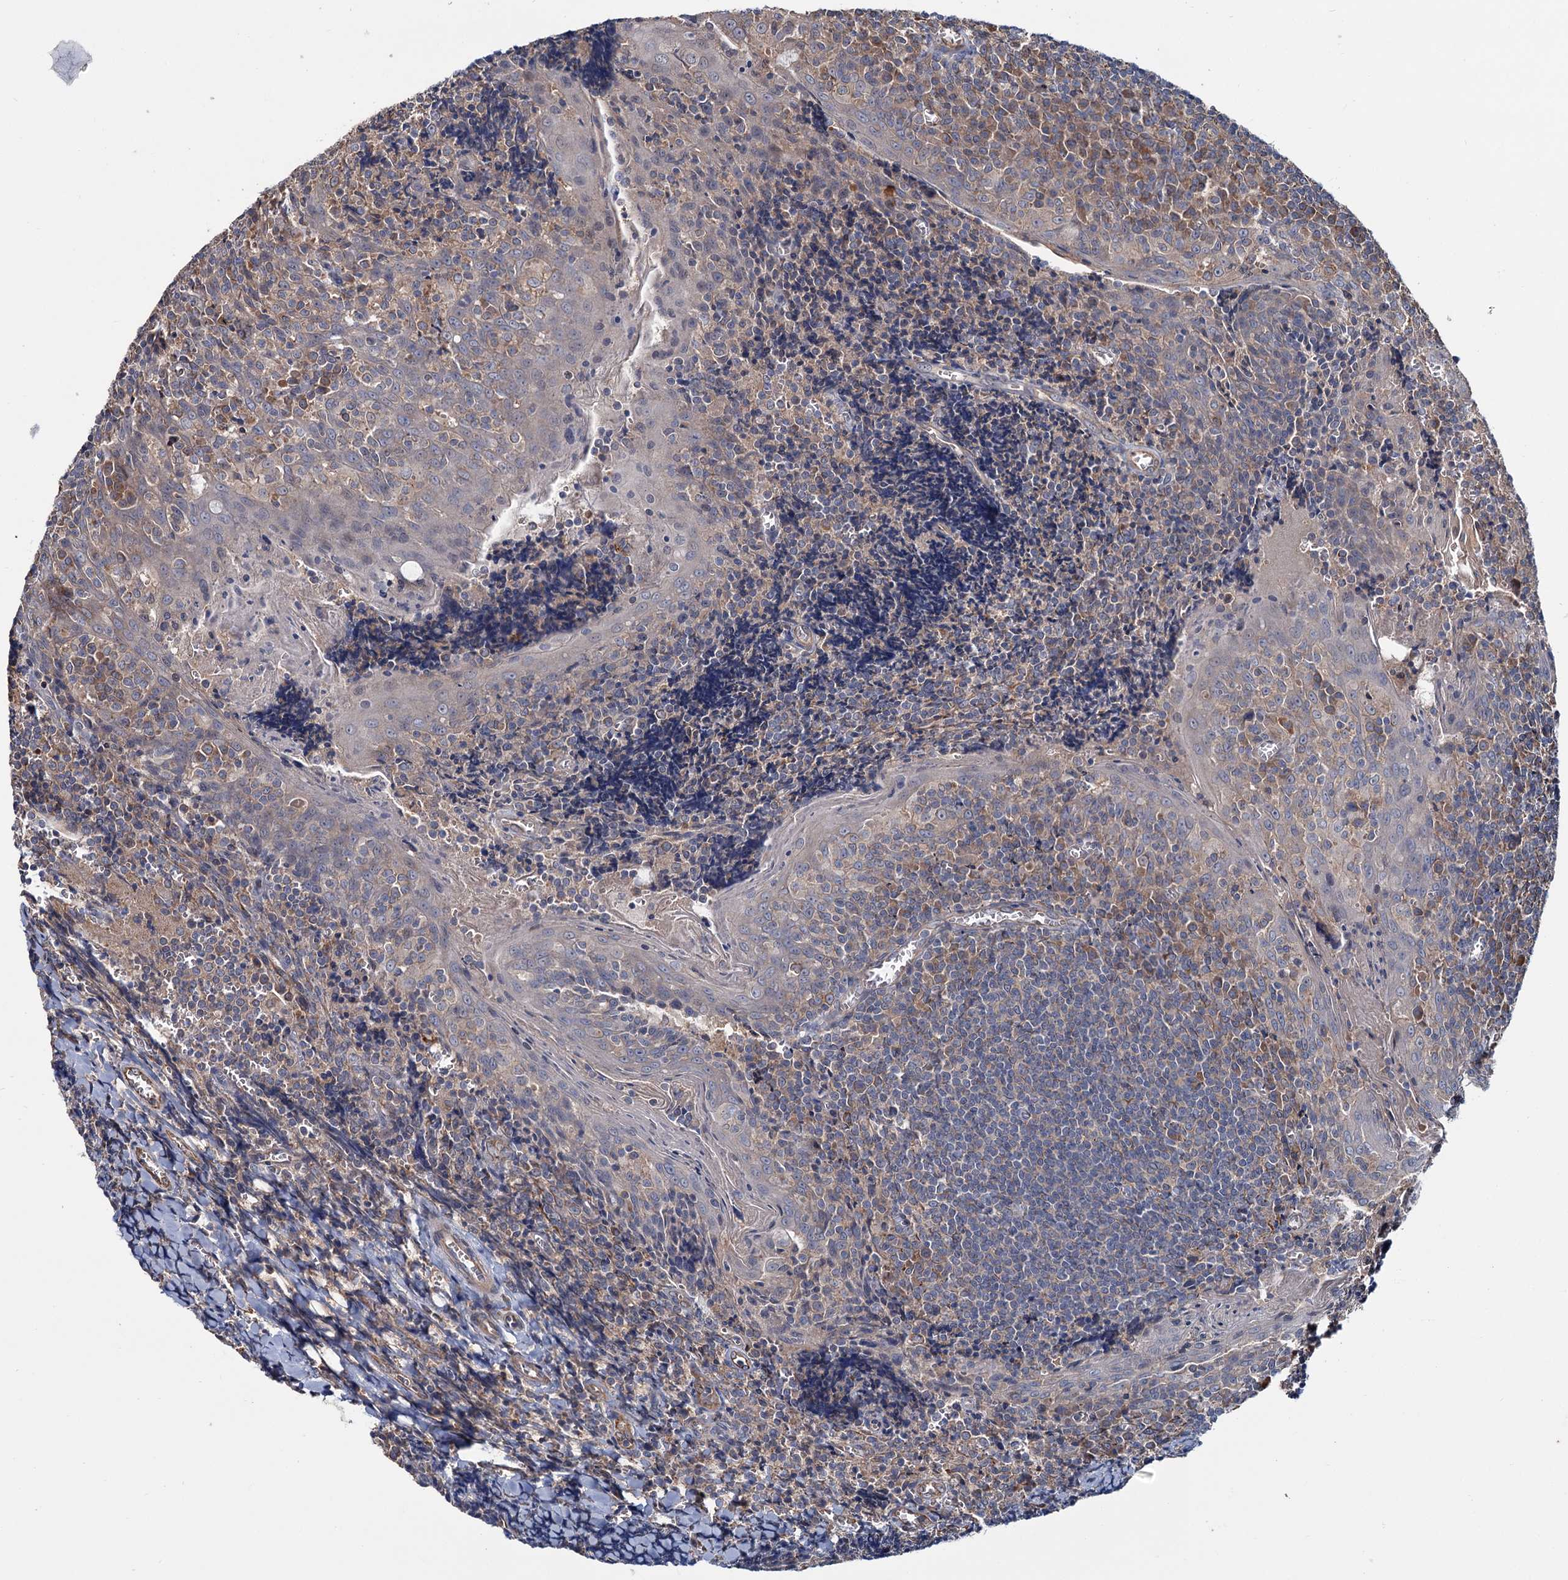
{"staining": {"intensity": "moderate", "quantity": "25%-75%", "location": "cytoplasmic/membranous"}, "tissue": "tonsil", "cell_type": "Germinal center cells", "image_type": "normal", "snomed": [{"axis": "morphology", "description": "Normal tissue, NOS"}, {"axis": "topography", "description": "Tonsil"}], "caption": "This is an image of immunohistochemistry (IHC) staining of unremarkable tonsil, which shows moderate positivity in the cytoplasmic/membranous of germinal center cells.", "gene": "MTRR", "patient": {"sex": "male", "age": 27}}